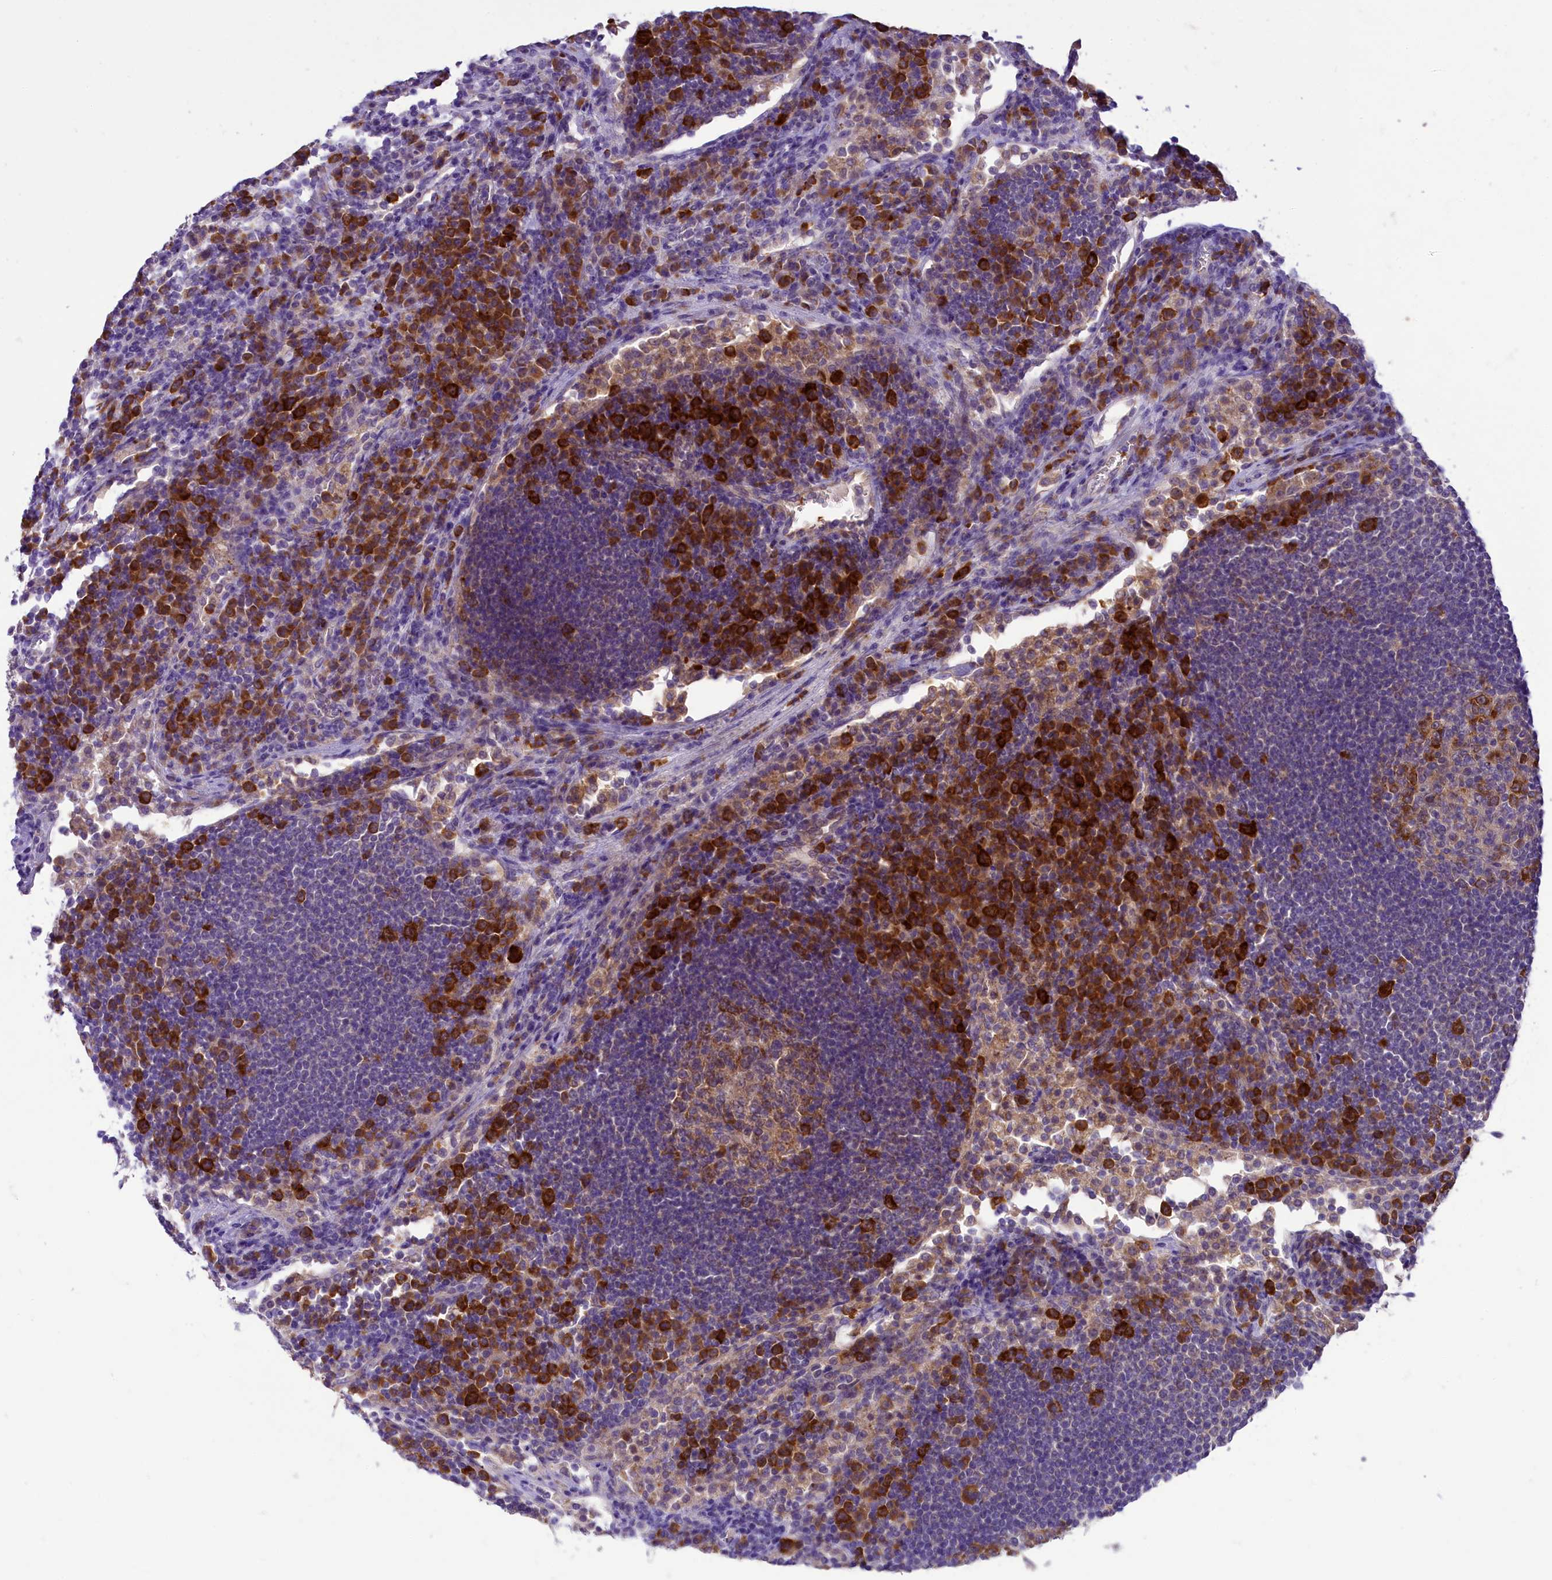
{"staining": {"intensity": "strong", "quantity": "<25%", "location": "cytoplasmic/membranous"}, "tissue": "lymph node", "cell_type": "Germinal center cells", "image_type": "normal", "snomed": [{"axis": "morphology", "description": "Normal tissue, NOS"}, {"axis": "topography", "description": "Lymph node"}], "caption": "Immunohistochemical staining of benign human lymph node shows <25% levels of strong cytoplasmic/membranous protein positivity in about <25% of germinal center cells.", "gene": "LARP4", "patient": {"sex": "female", "age": 53}}